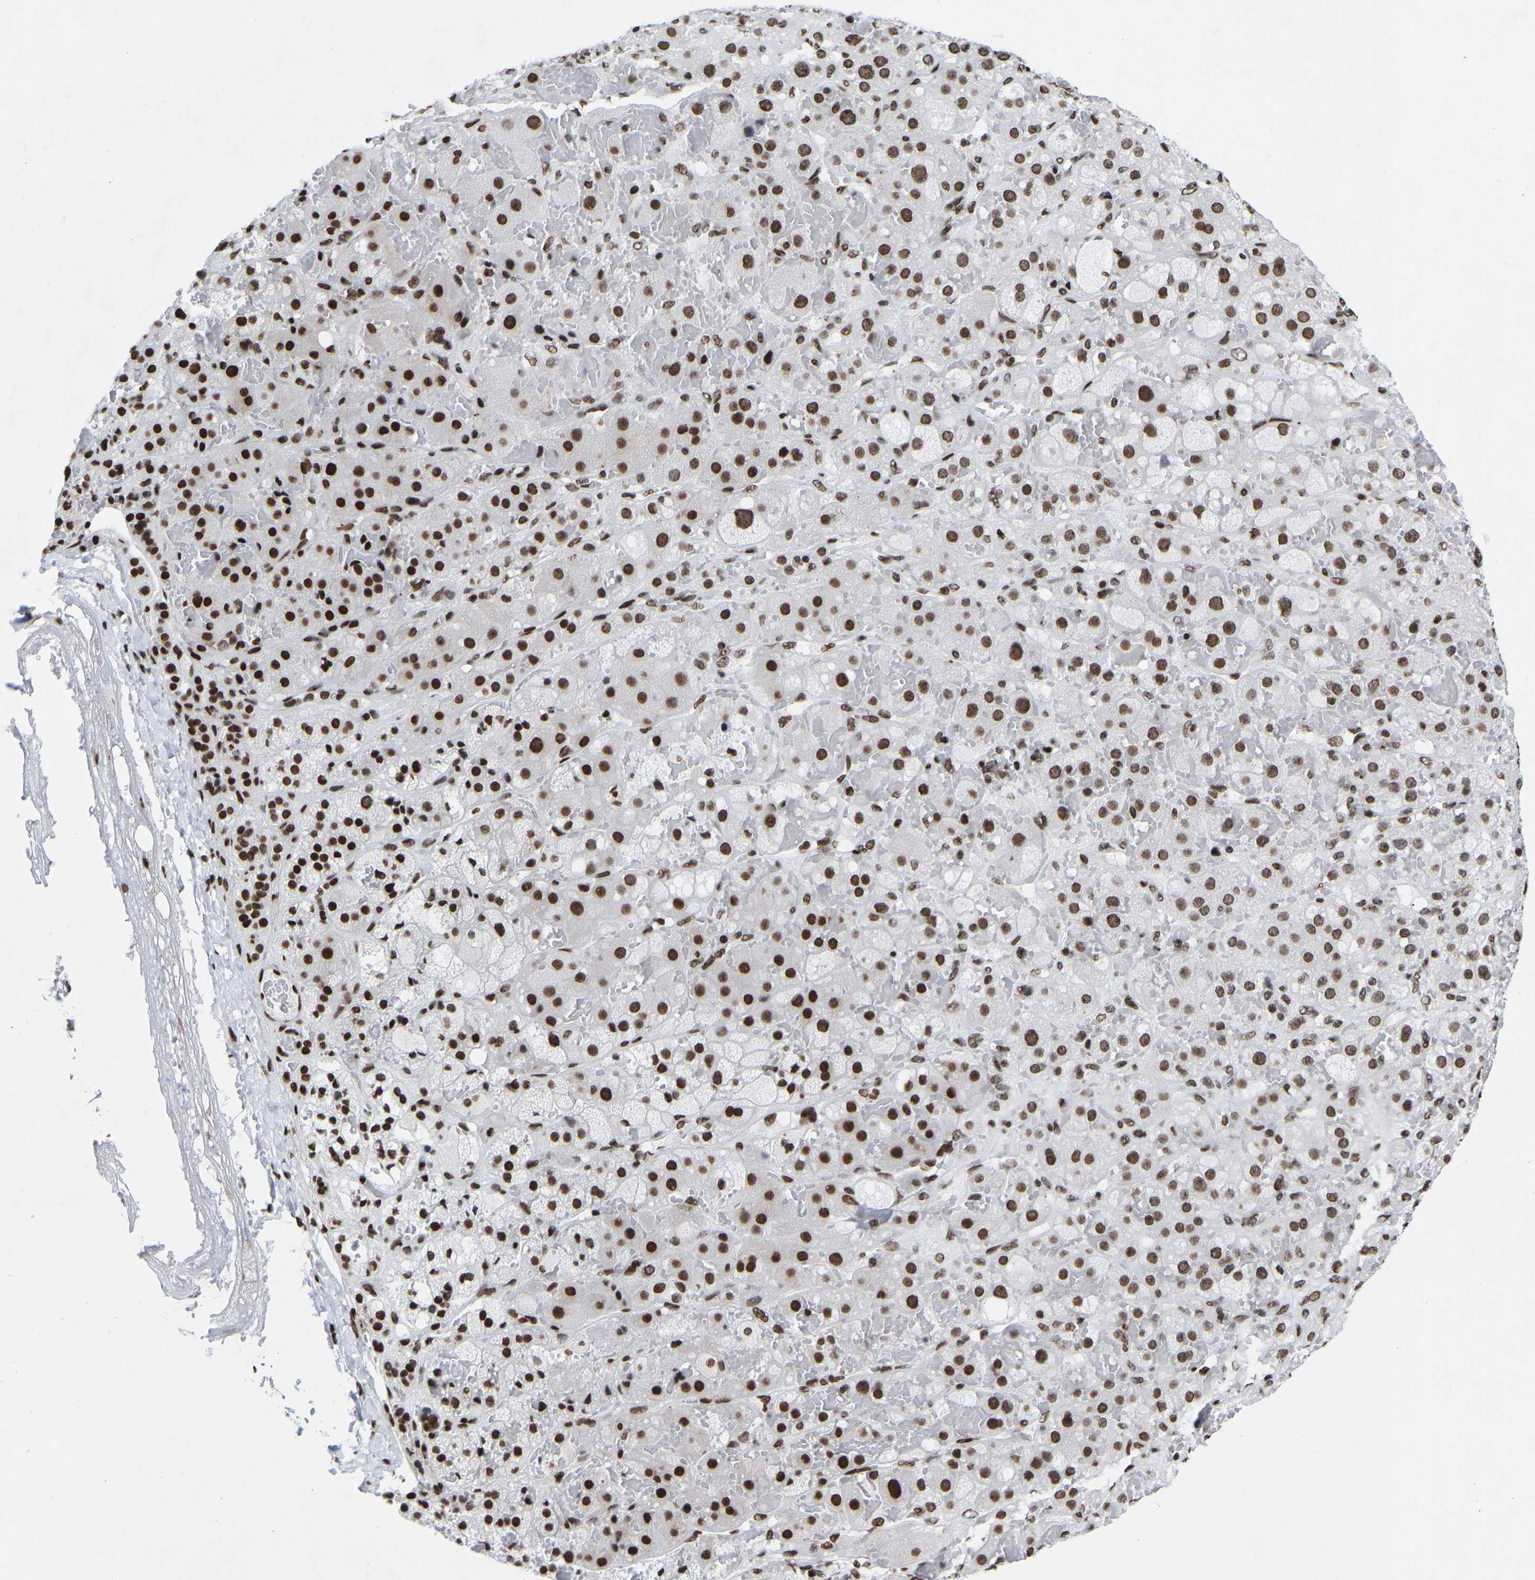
{"staining": {"intensity": "strong", "quantity": ">75%", "location": "nuclear"}, "tissue": "adrenal gland", "cell_type": "Glandular cells", "image_type": "normal", "snomed": [{"axis": "morphology", "description": "Normal tissue, NOS"}, {"axis": "topography", "description": "Adrenal gland"}], "caption": "Strong nuclear staining is seen in about >75% of glandular cells in benign adrenal gland. (Stains: DAB in brown, nuclei in blue, Microscopy: brightfield microscopy at high magnification).", "gene": "PRCC", "patient": {"sex": "female", "age": 47}}